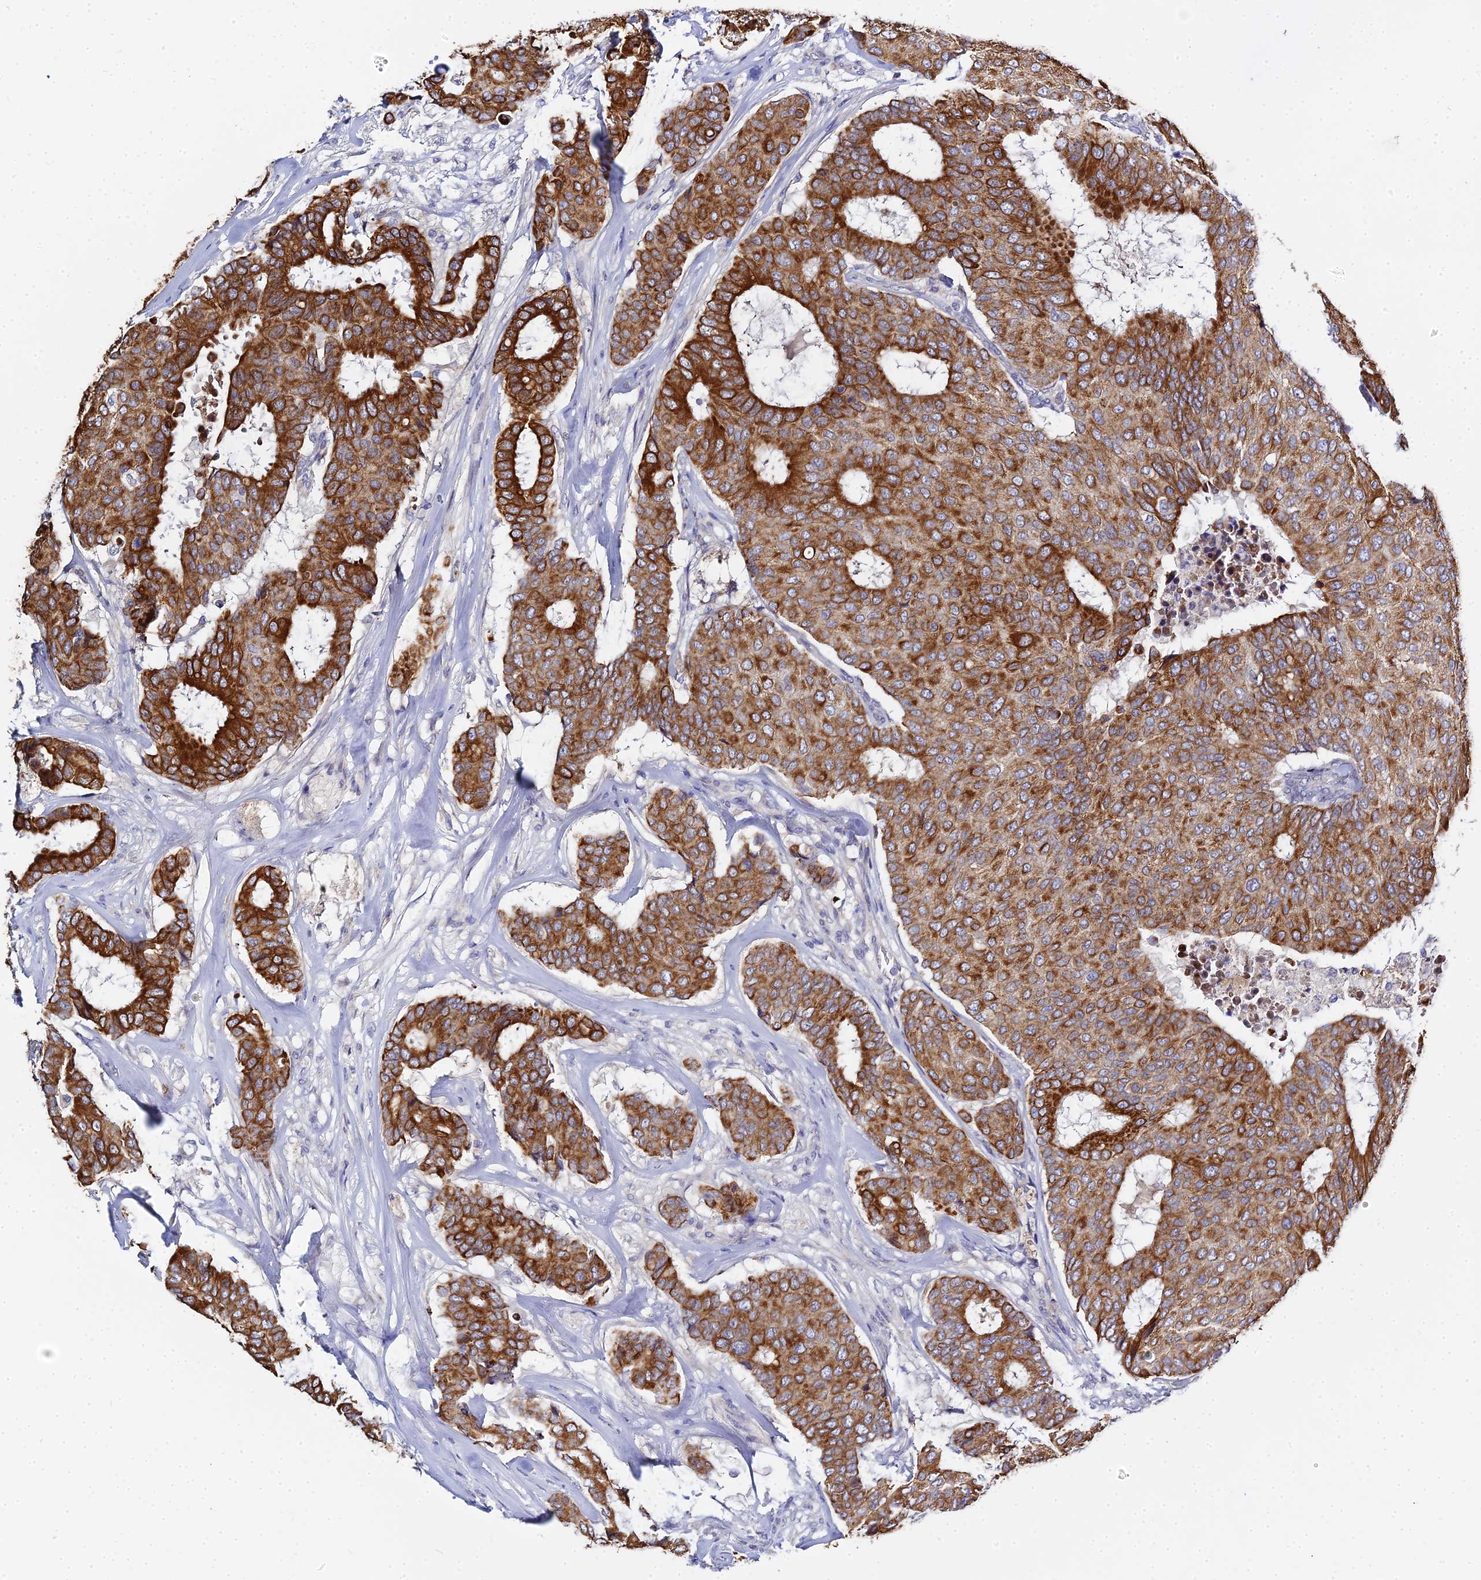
{"staining": {"intensity": "strong", "quantity": ">75%", "location": "cytoplasmic/membranous"}, "tissue": "breast cancer", "cell_type": "Tumor cells", "image_type": "cancer", "snomed": [{"axis": "morphology", "description": "Duct carcinoma"}, {"axis": "topography", "description": "Breast"}], "caption": "IHC of human breast cancer (intraductal carcinoma) demonstrates high levels of strong cytoplasmic/membranous expression in about >75% of tumor cells.", "gene": "ZXDA", "patient": {"sex": "female", "age": 75}}